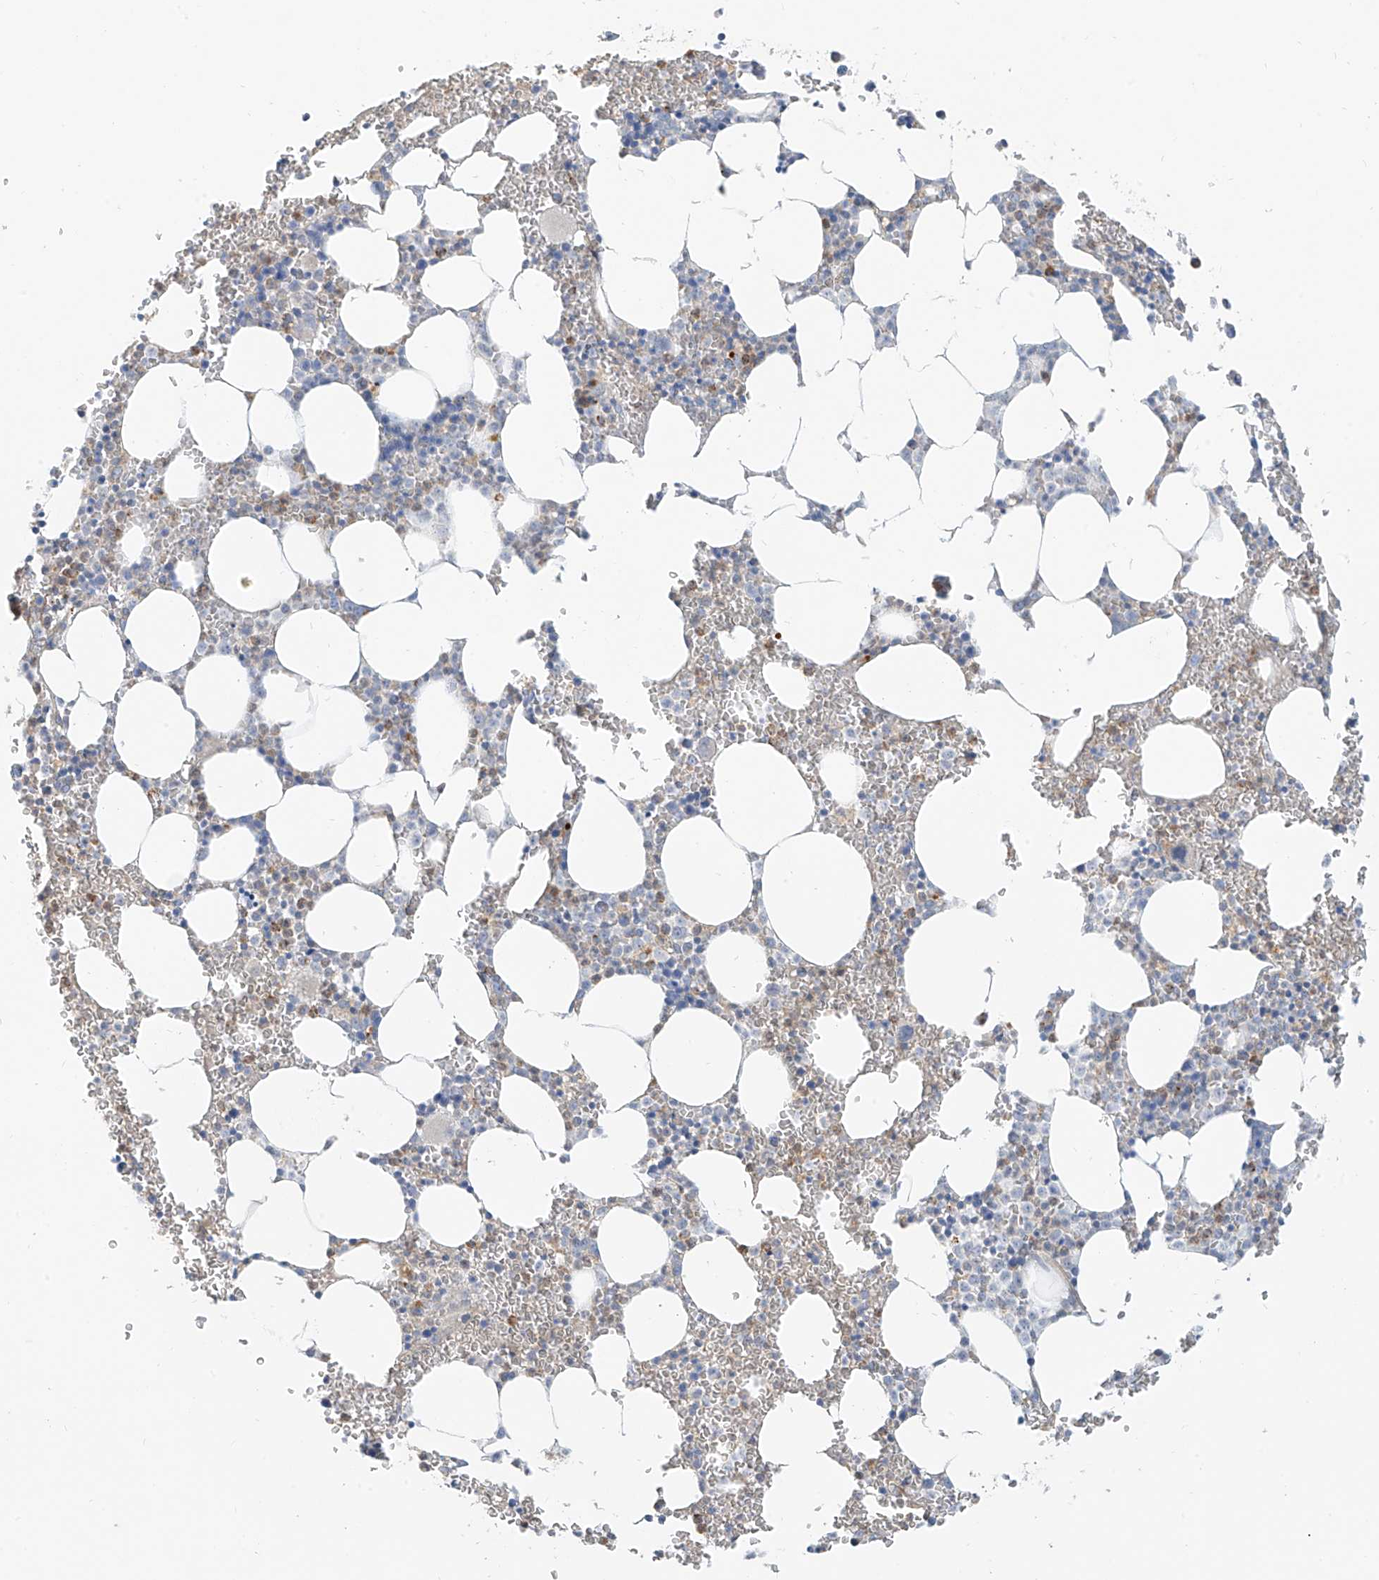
{"staining": {"intensity": "weak", "quantity": "<25%", "location": "cytoplasmic/membranous"}, "tissue": "bone marrow", "cell_type": "Hematopoietic cells", "image_type": "normal", "snomed": [{"axis": "morphology", "description": "Normal tissue, NOS"}, {"axis": "topography", "description": "Bone marrow"}], "caption": "The photomicrograph demonstrates no staining of hematopoietic cells in normal bone marrow.", "gene": "C2orf42", "patient": {"sex": "female", "age": 78}}